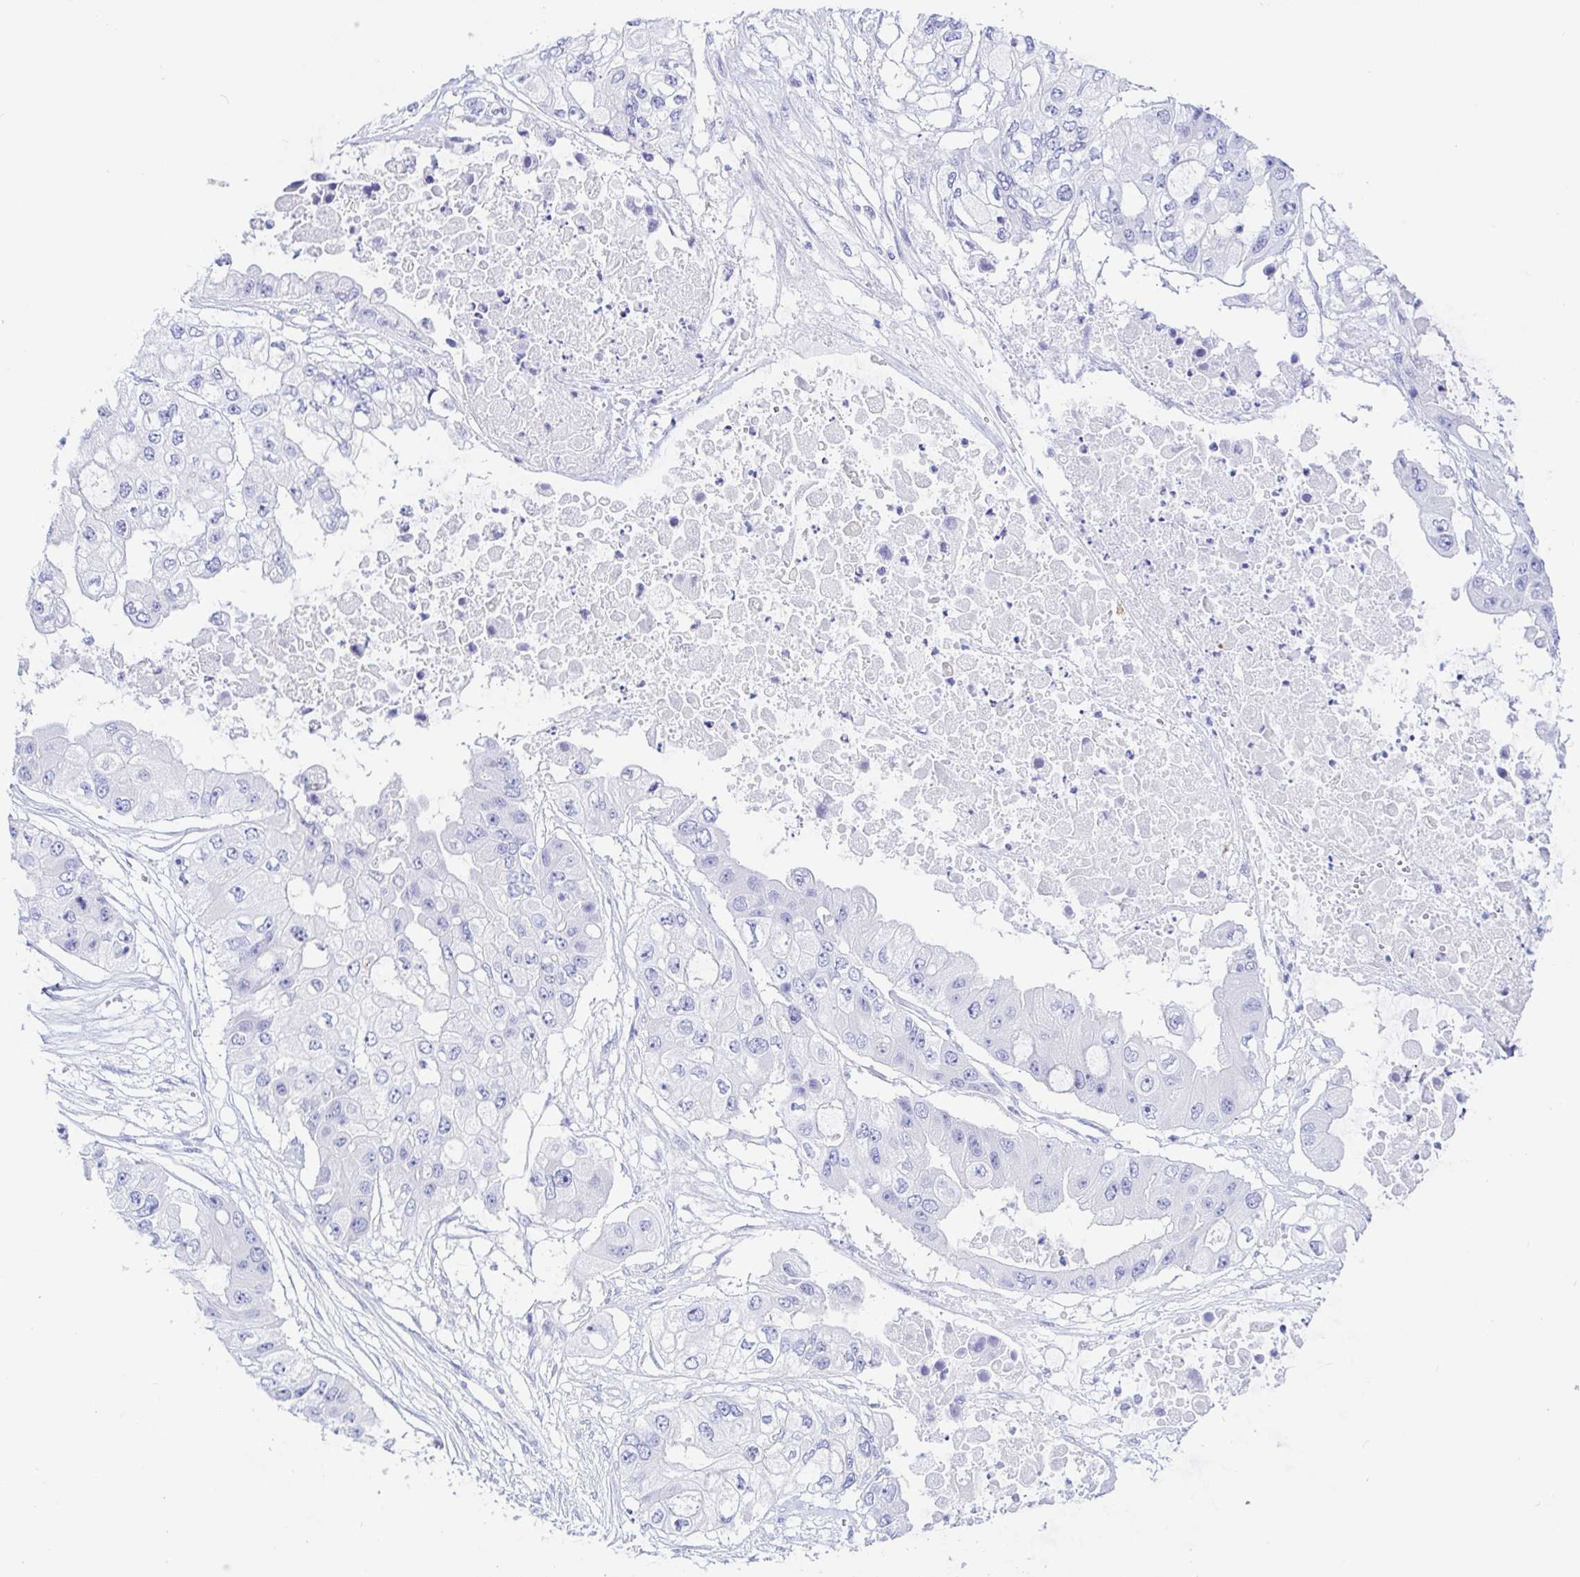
{"staining": {"intensity": "negative", "quantity": "none", "location": "none"}, "tissue": "ovarian cancer", "cell_type": "Tumor cells", "image_type": "cancer", "snomed": [{"axis": "morphology", "description": "Cystadenocarcinoma, serous, NOS"}, {"axis": "topography", "description": "Ovary"}], "caption": "Tumor cells show no significant expression in ovarian cancer (serous cystadenocarcinoma). (DAB (3,3'-diaminobenzidine) immunohistochemistry, high magnification).", "gene": "PINLYP", "patient": {"sex": "female", "age": 56}}